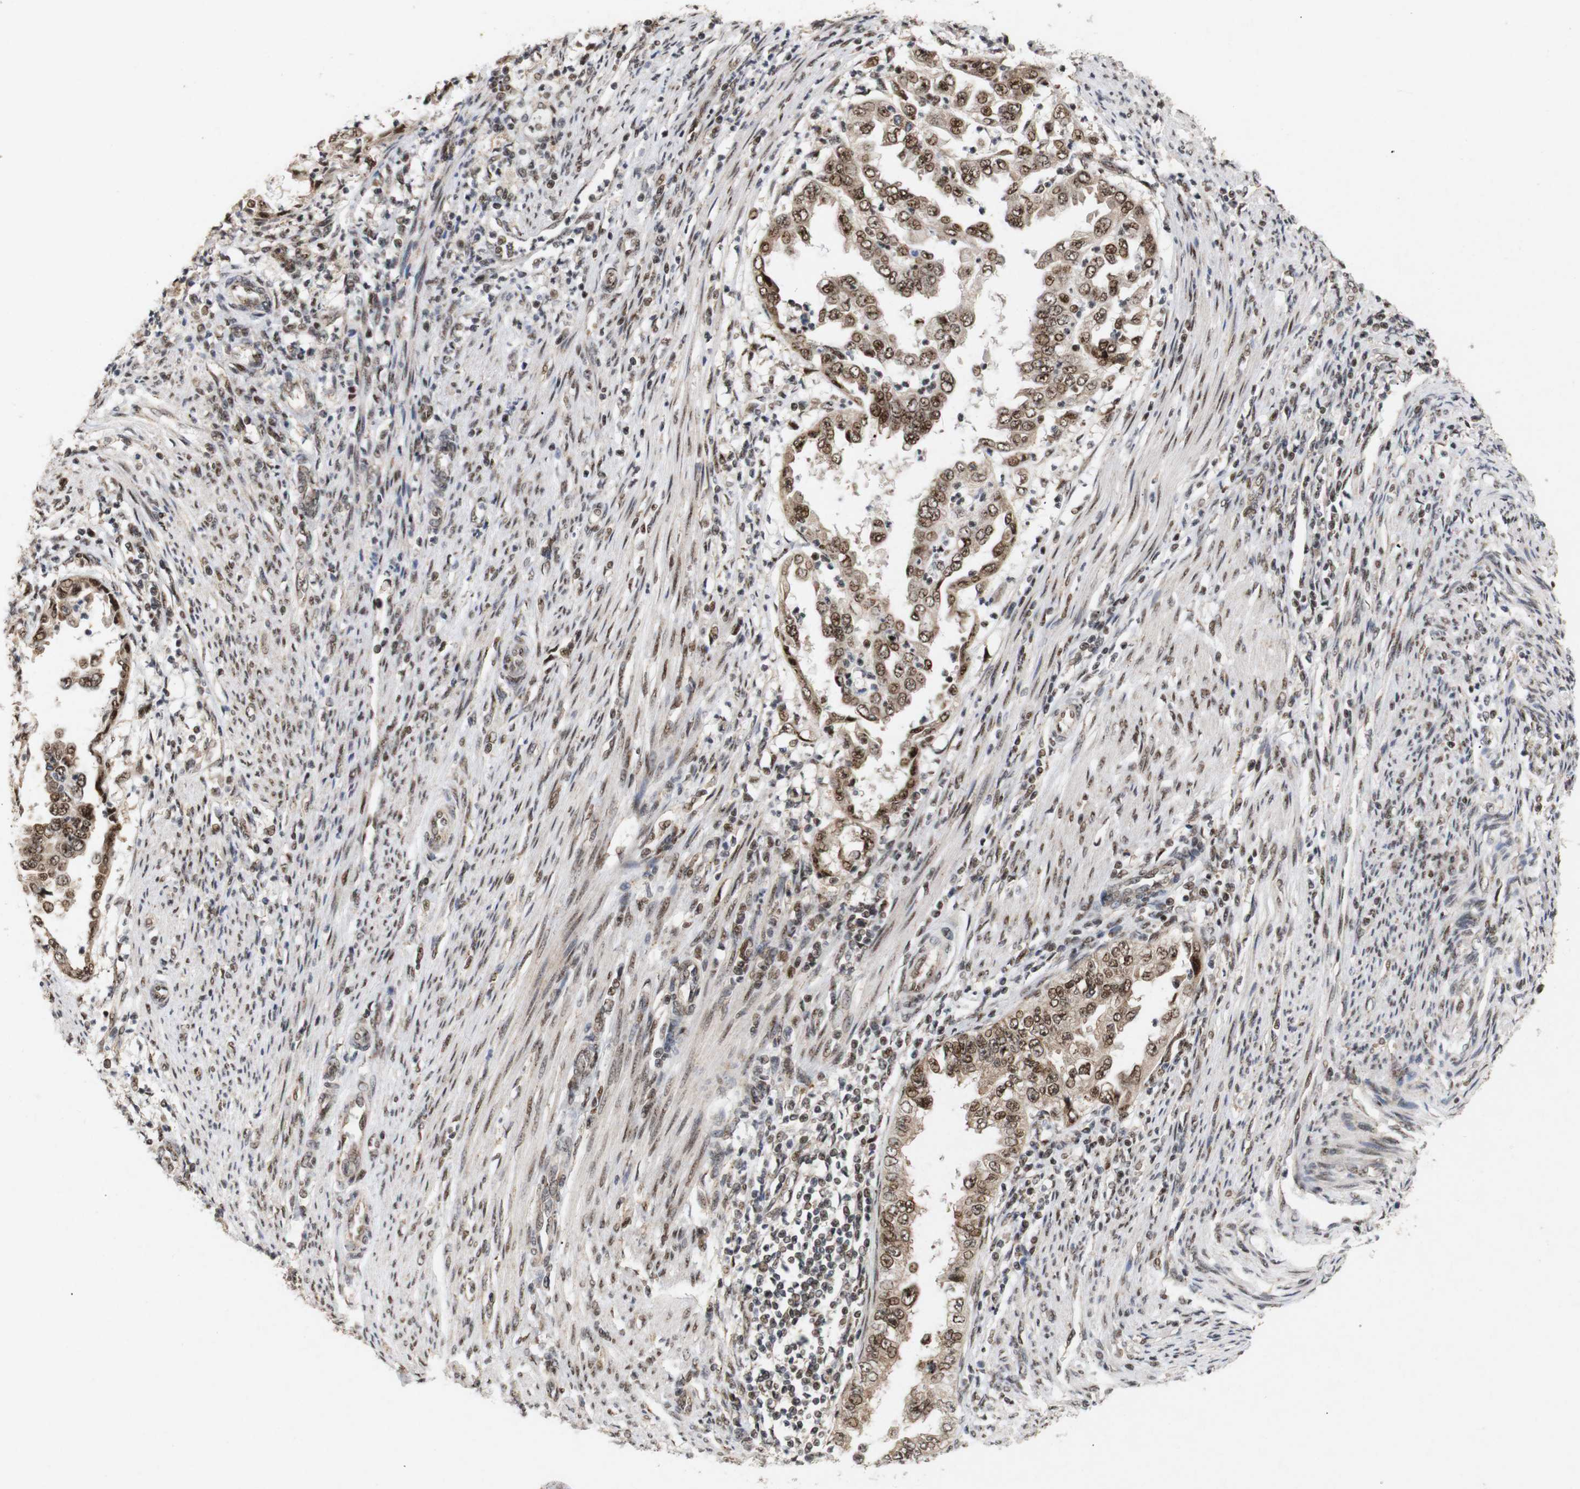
{"staining": {"intensity": "moderate", "quantity": ">75%", "location": "cytoplasmic/membranous,nuclear"}, "tissue": "endometrial cancer", "cell_type": "Tumor cells", "image_type": "cancer", "snomed": [{"axis": "morphology", "description": "Adenocarcinoma, NOS"}, {"axis": "topography", "description": "Endometrium"}], "caption": "Brown immunohistochemical staining in endometrial cancer (adenocarcinoma) reveals moderate cytoplasmic/membranous and nuclear expression in about >75% of tumor cells. The staining was performed using DAB (3,3'-diaminobenzidine) to visualize the protein expression in brown, while the nuclei were stained in blue with hematoxylin (Magnification: 20x).", "gene": "PYM1", "patient": {"sex": "female", "age": 85}}